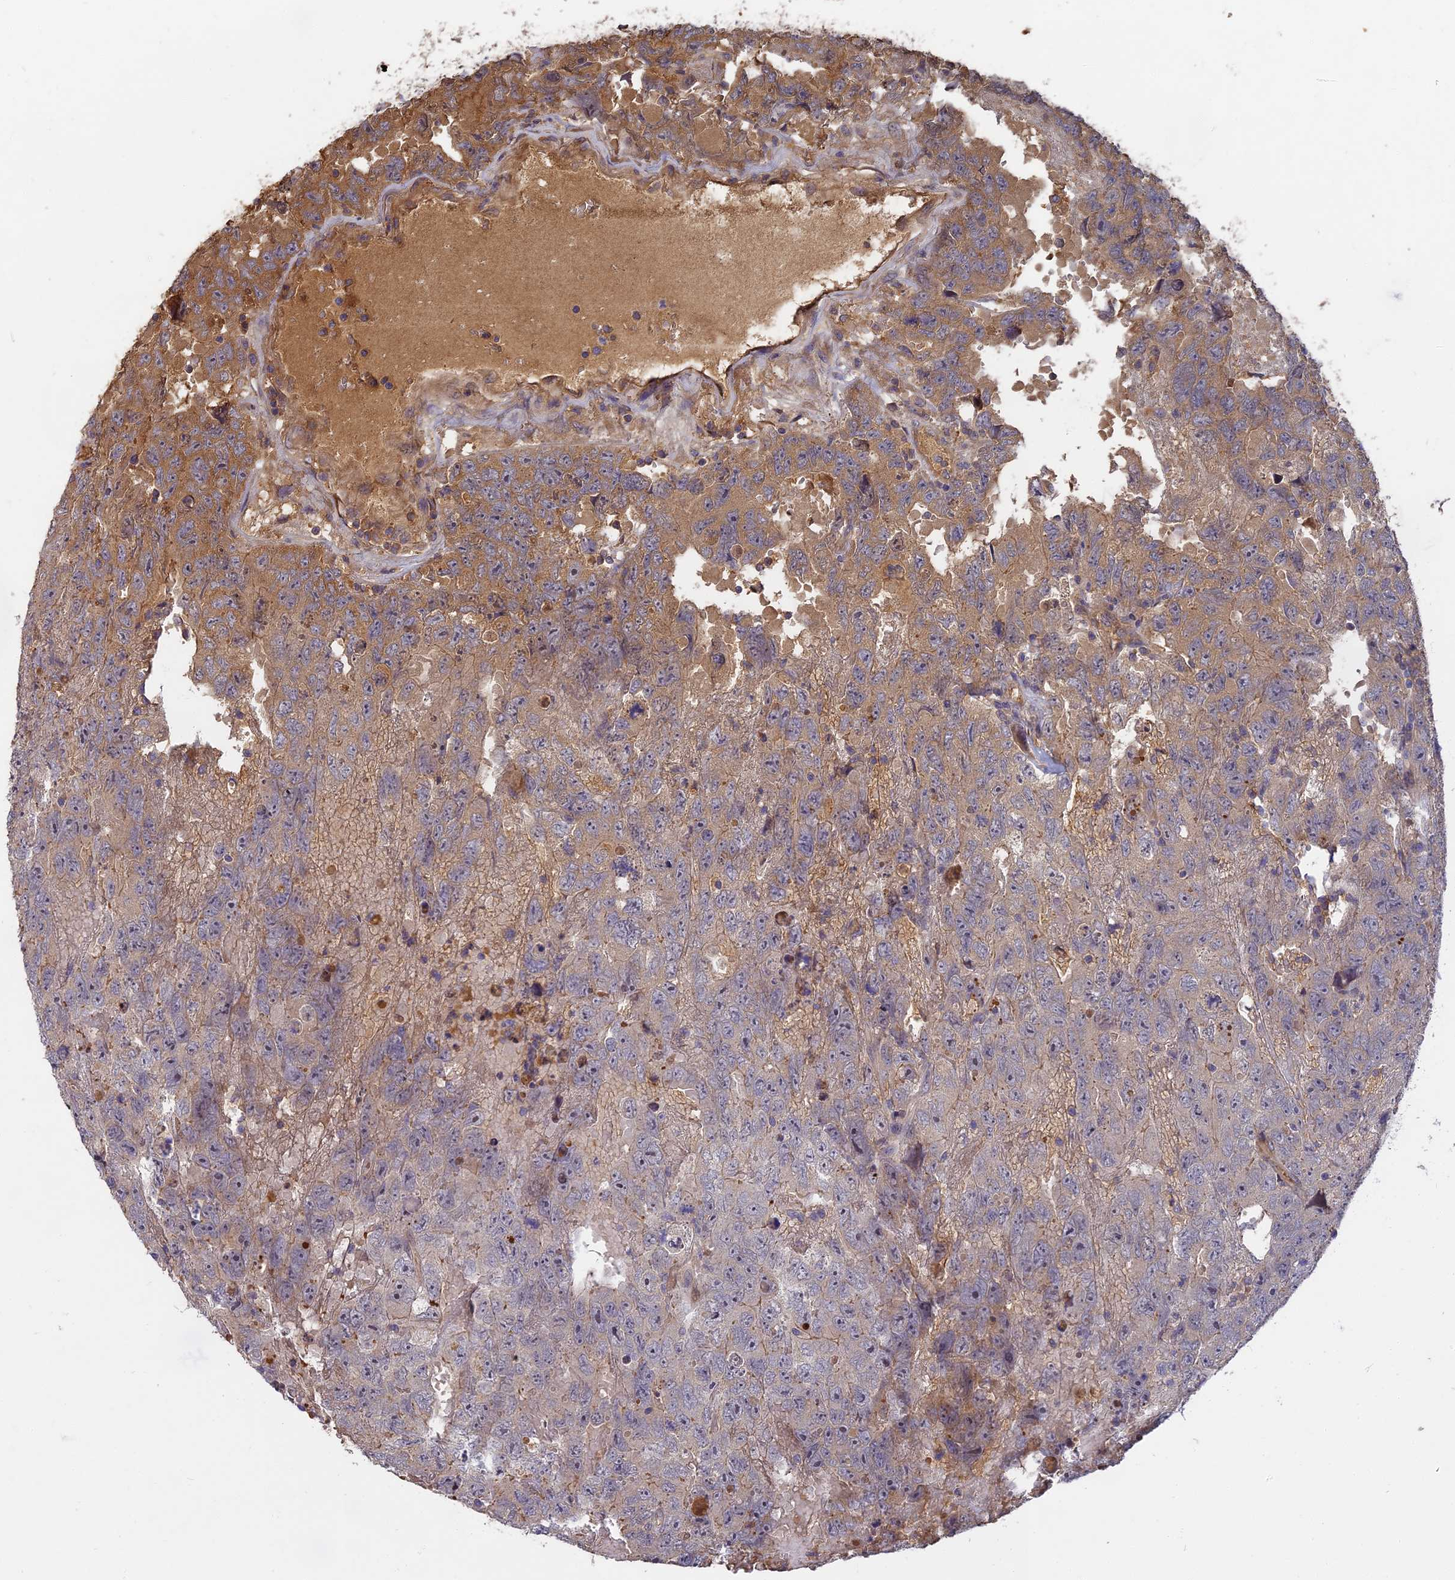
{"staining": {"intensity": "moderate", "quantity": "<25%", "location": "cytoplasmic/membranous"}, "tissue": "testis cancer", "cell_type": "Tumor cells", "image_type": "cancer", "snomed": [{"axis": "morphology", "description": "Carcinoma, Embryonal, NOS"}, {"axis": "topography", "description": "Testis"}], "caption": "Protein expression analysis of human embryonal carcinoma (testis) reveals moderate cytoplasmic/membranous positivity in approximately <25% of tumor cells.", "gene": "ERMAP", "patient": {"sex": "male", "age": 45}}